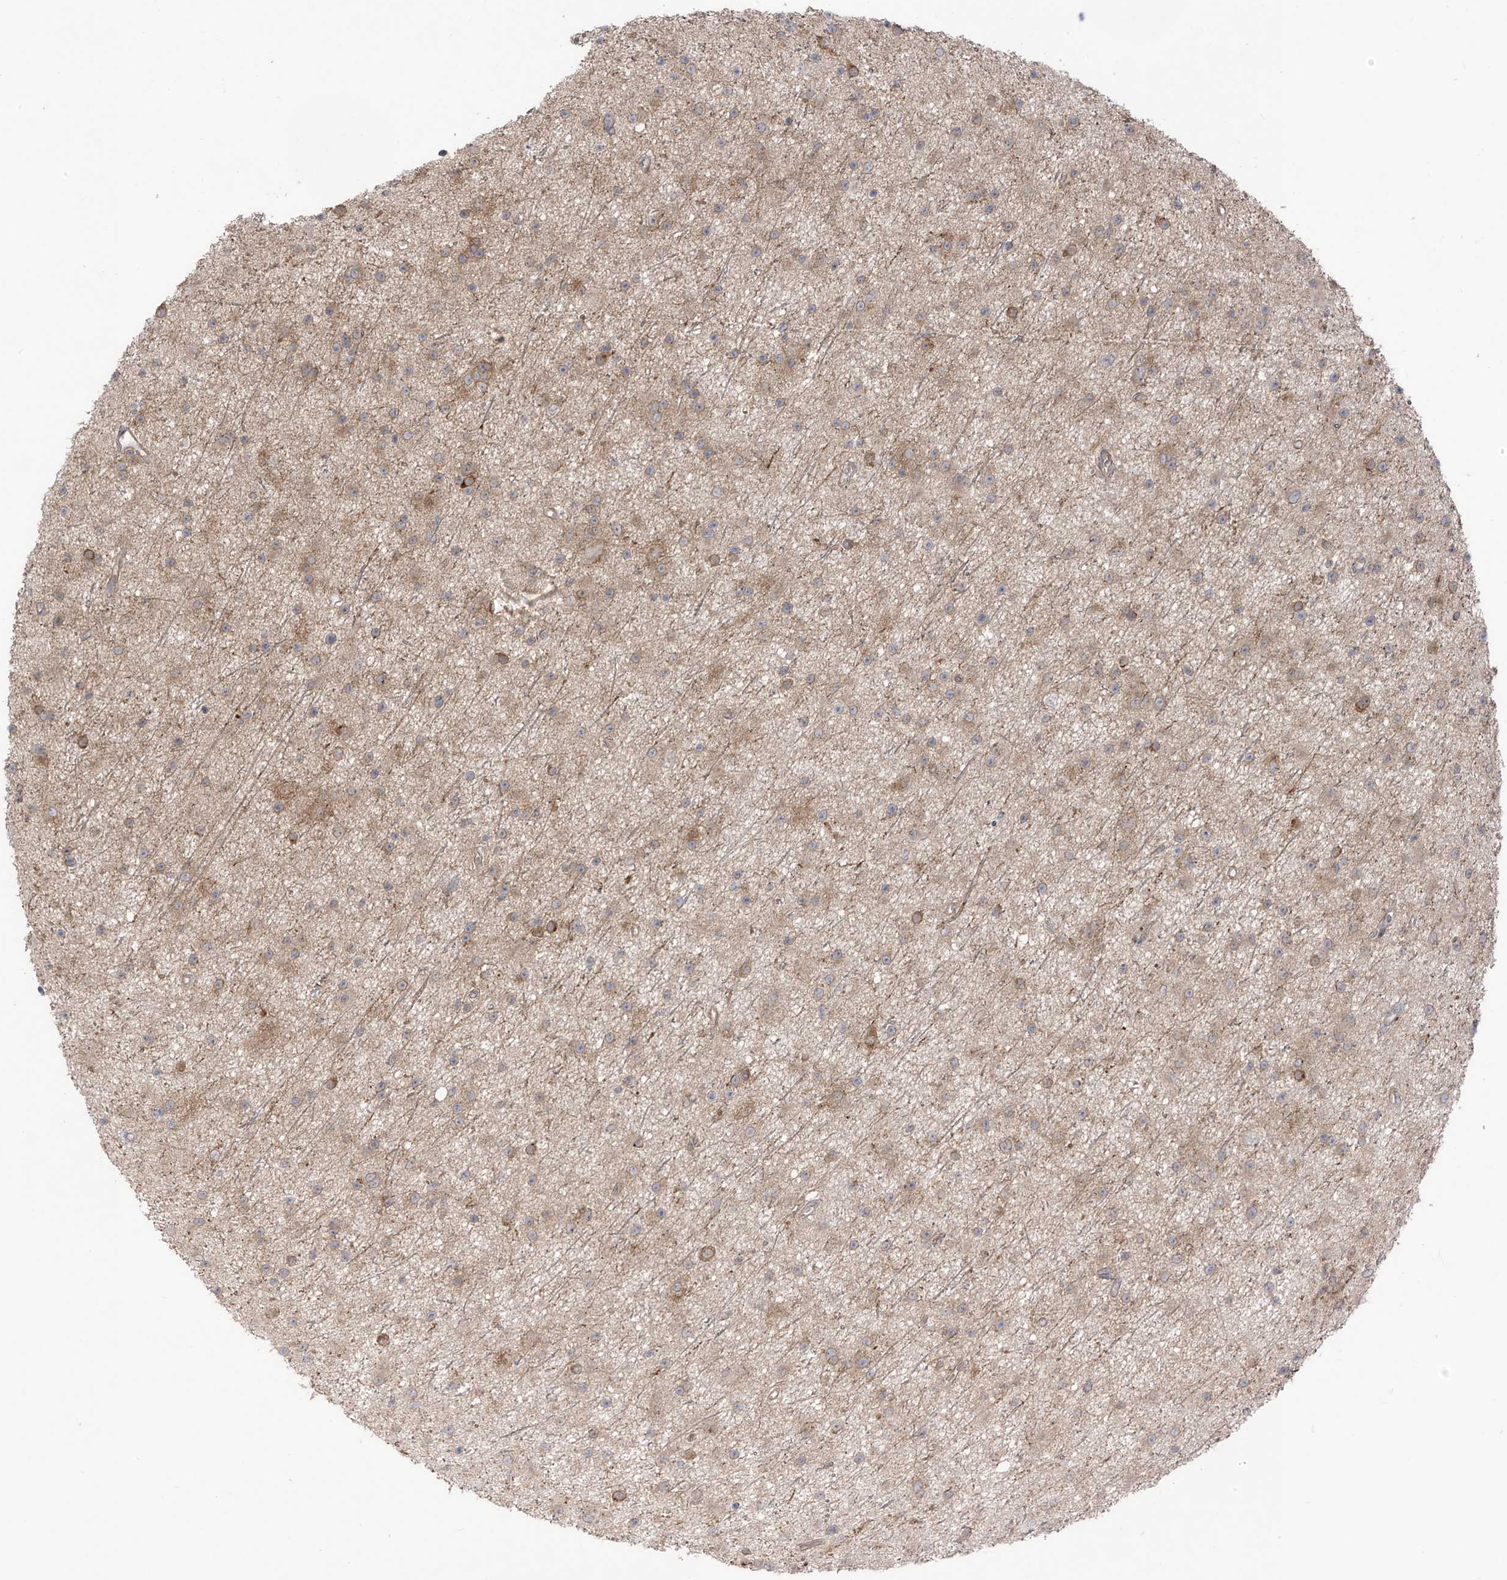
{"staining": {"intensity": "moderate", "quantity": "<25%", "location": "cytoplasmic/membranous"}, "tissue": "glioma", "cell_type": "Tumor cells", "image_type": "cancer", "snomed": [{"axis": "morphology", "description": "Glioma, malignant, Low grade"}, {"axis": "topography", "description": "Cerebral cortex"}], "caption": "Immunohistochemical staining of human glioma shows moderate cytoplasmic/membranous protein staining in approximately <25% of tumor cells. The staining was performed using DAB (3,3'-diaminobenzidine), with brown indicating positive protein expression. Nuclei are stained blue with hematoxylin.", "gene": "PDE11A", "patient": {"sex": "female", "age": 39}}